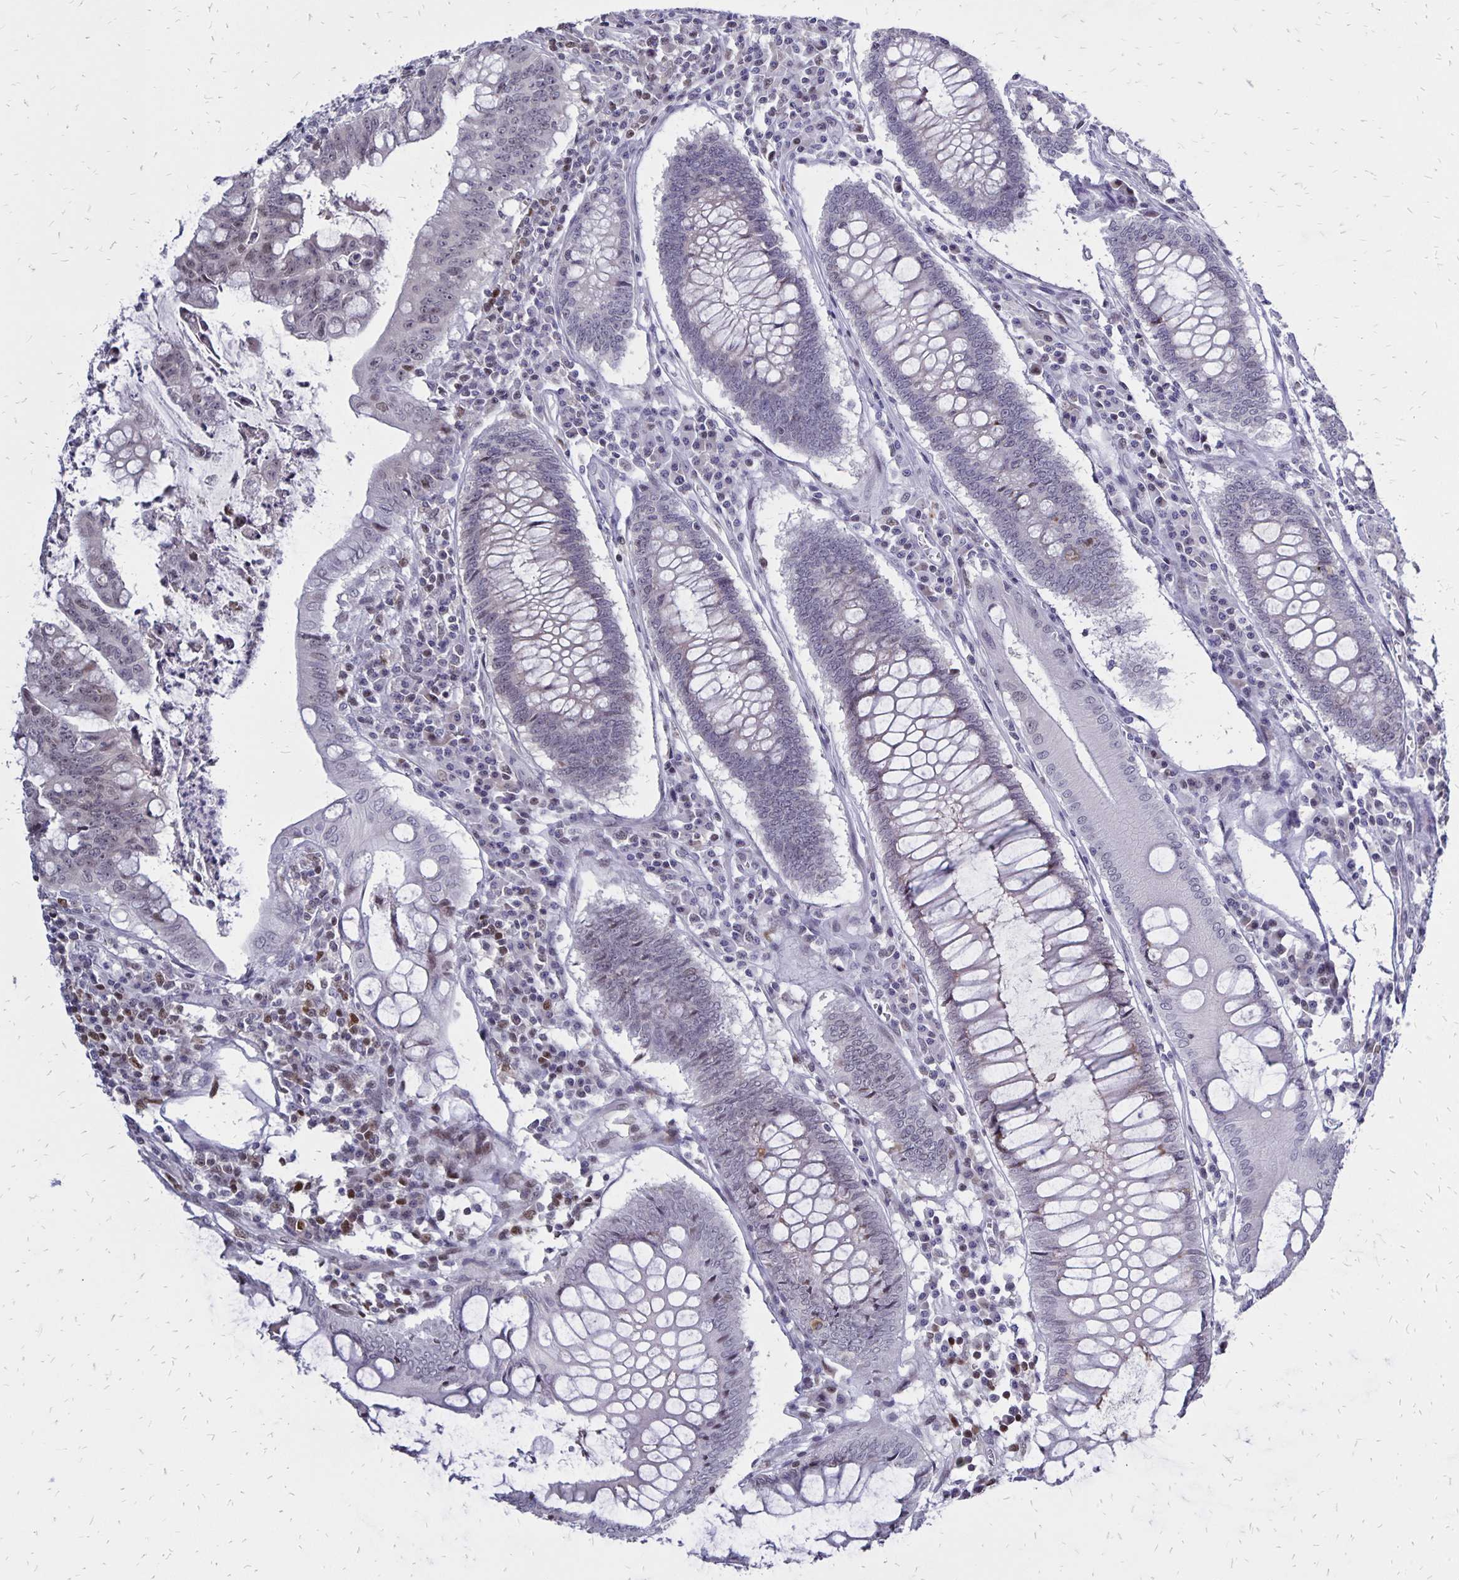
{"staining": {"intensity": "weak", "quantity": "<25%", "location": "nuclear"}, "tissue": "colorectal cancer", "cell_type": "Tumor cells", "image_type": "cancer", "snomed": [{"axis": "morphology", "description": "Adenocarcinoma, NOS"}, {"axis": "topography", "description": "Colon"}], "caption": "DAB (3,3'-diaminobenzidine) immunohistochemical staining of human colorectal cancer (adenocarcinoma) demonstrates no significant staining in tumor cells.", "gene": "DCK", "patient": {"sex": "male", "age": 62}}